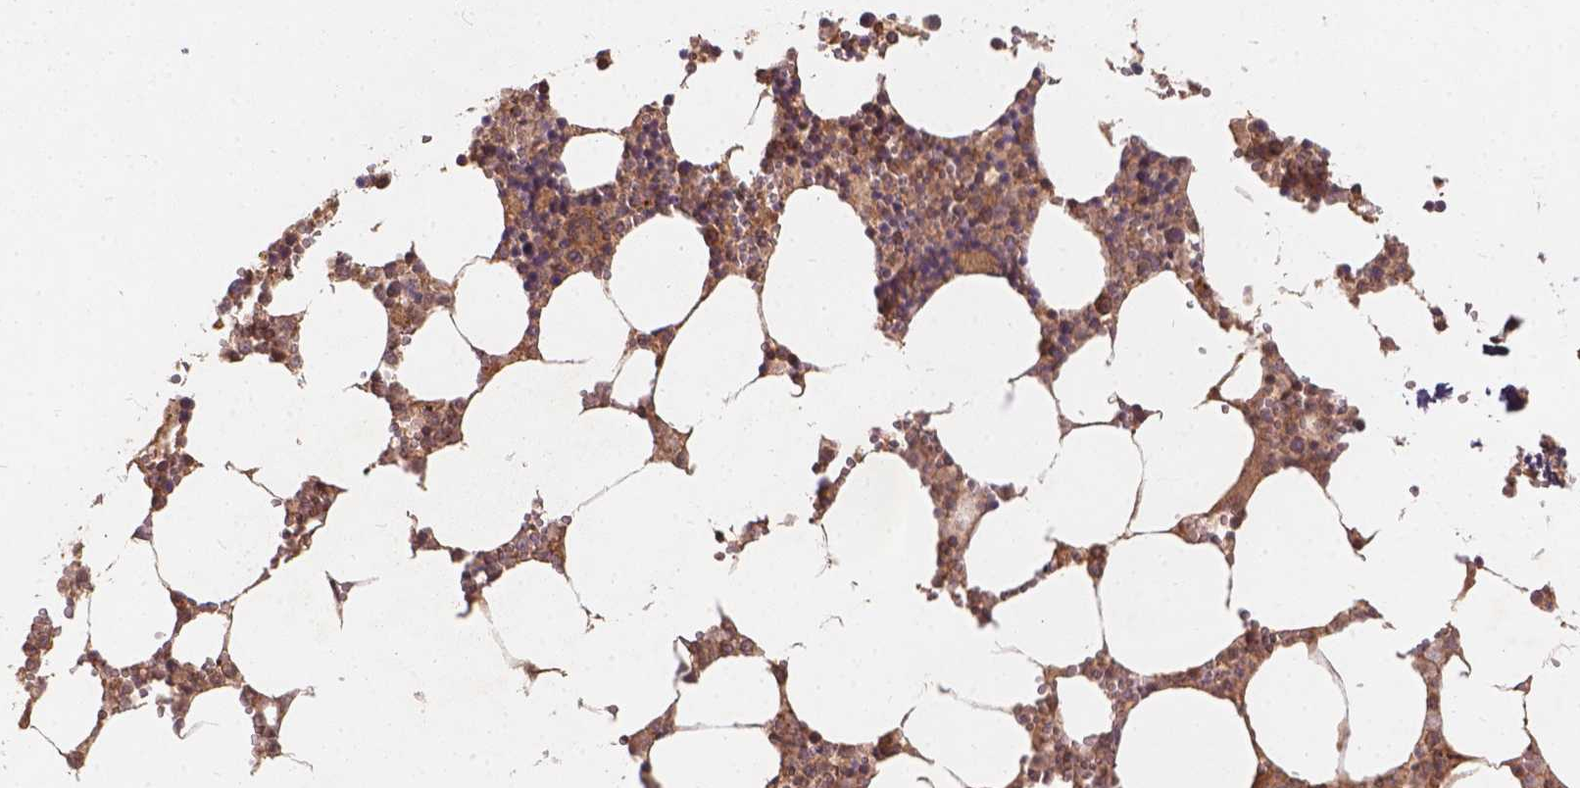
{"staining": {"intensity": "moderate", "quantity": ">75%", "location": "cytoplasmic/membranous"}, "tissue": "bone marrow", "cell_type": "Hematopoietic cells", "image_type": "normal", "snomed": [{"axis": "morphology", "description": "Normal tissue, NOS"}, {"axis": "topography", "description": "Bone marrow"}], "caption": "Immunohistochemical staining of benign bone marrow shows moderate cytoplasmic/membranous protein expression in approximately >75% of hematopoietic cells.", "gene": "XPR1", "patient": {"sex": "male", "age": 54}}